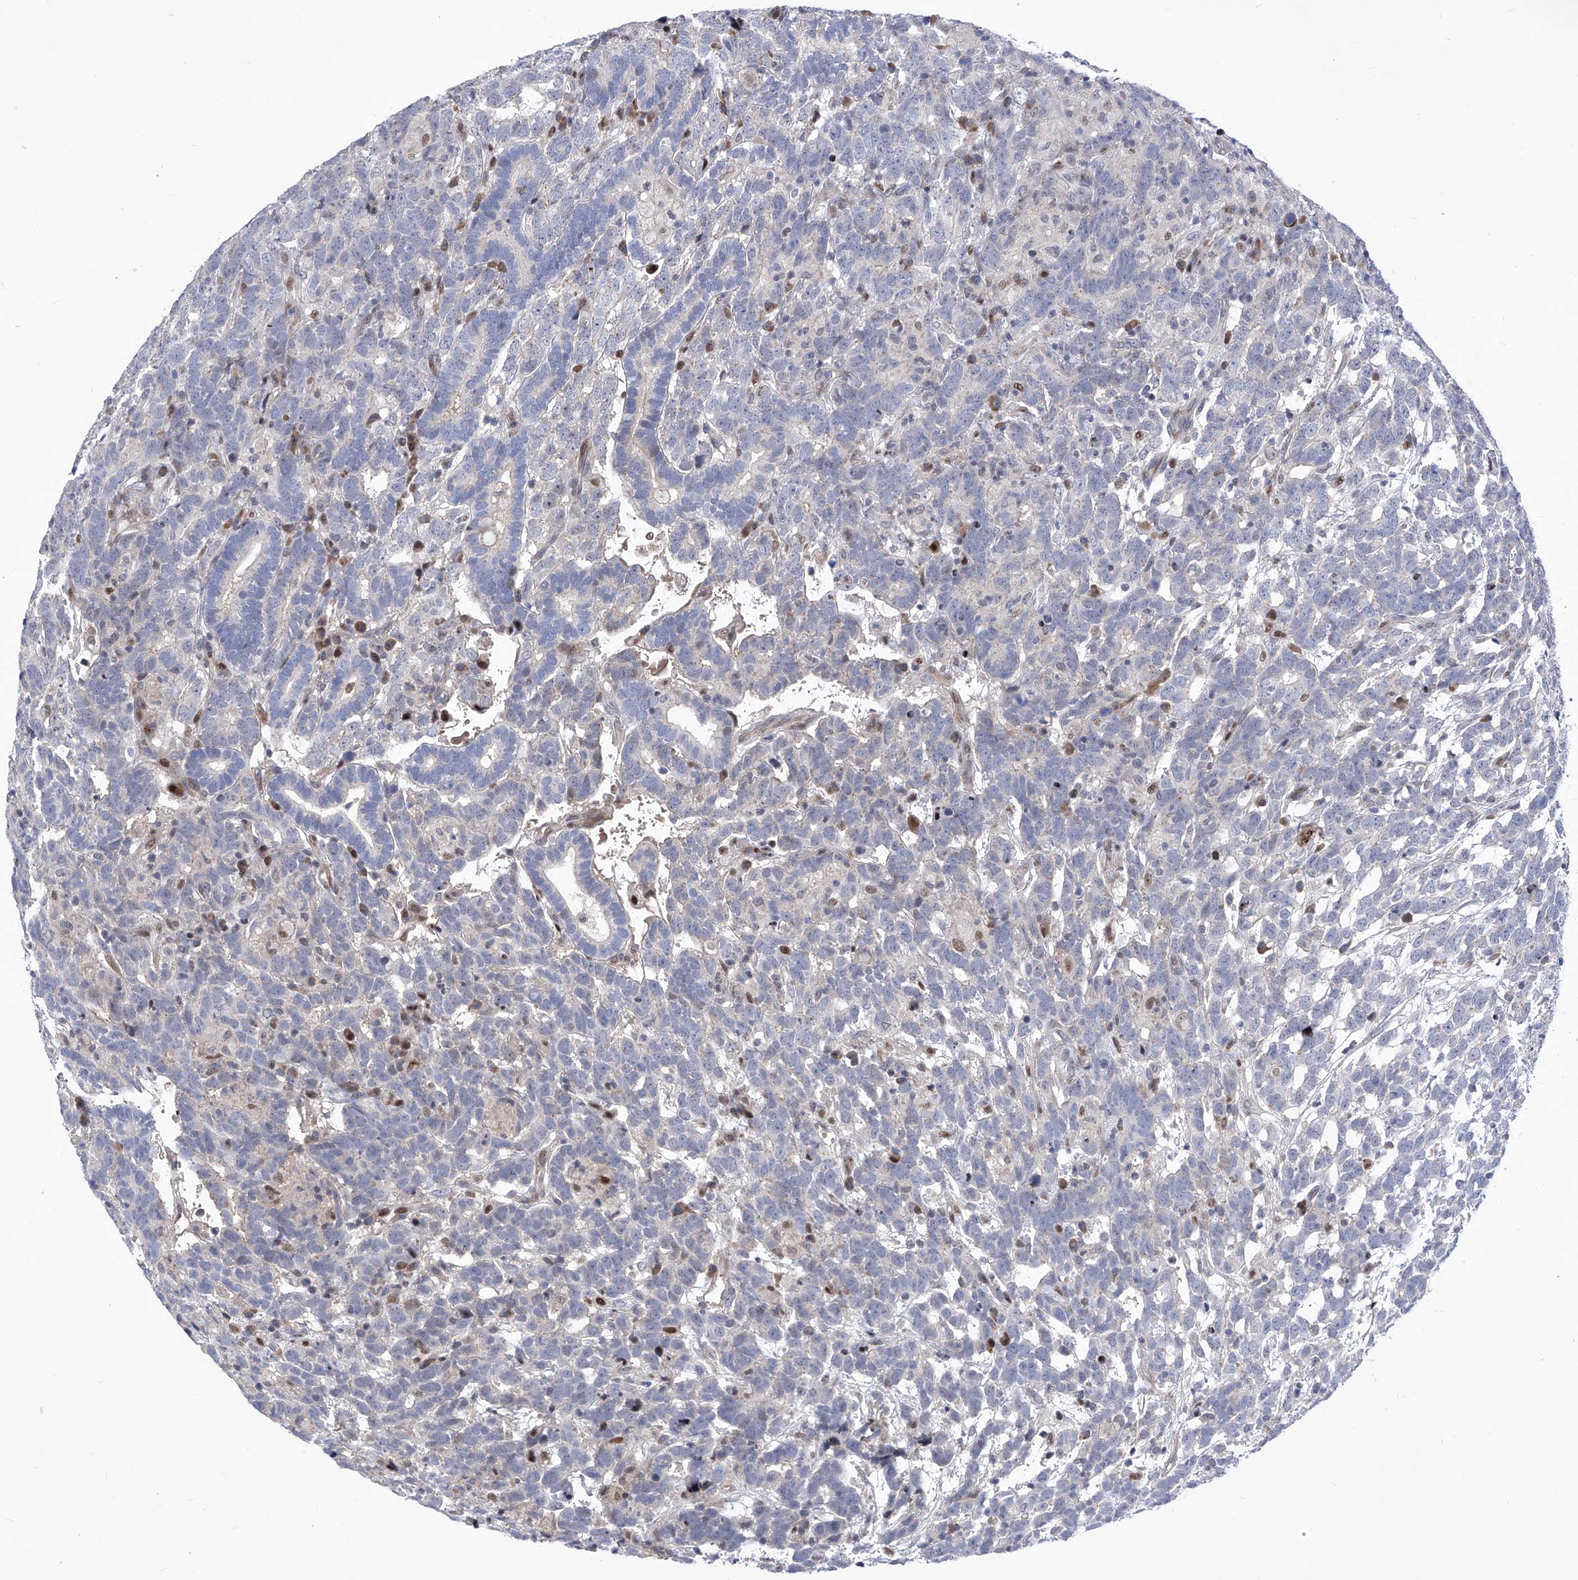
{"staining": {"intensity": "negative", "quantity": "none", "location": "none"}, "tissue": "testis cancer", "cell_type": "Tumor cells", "image_type": "cancer", "snomed": [{"axis": "morphology", "description": "Carcinoma, Embryonal, NOS"}, {"axis": "topography", "description": "Testis"}], "caption": "DAB immunohistochemical staining of human testis embryonal carcinoma demonstrates no significant staining in tumor cells.", "gene": "NUFIP1", "patient": {"sex": "male", "age": 26}}